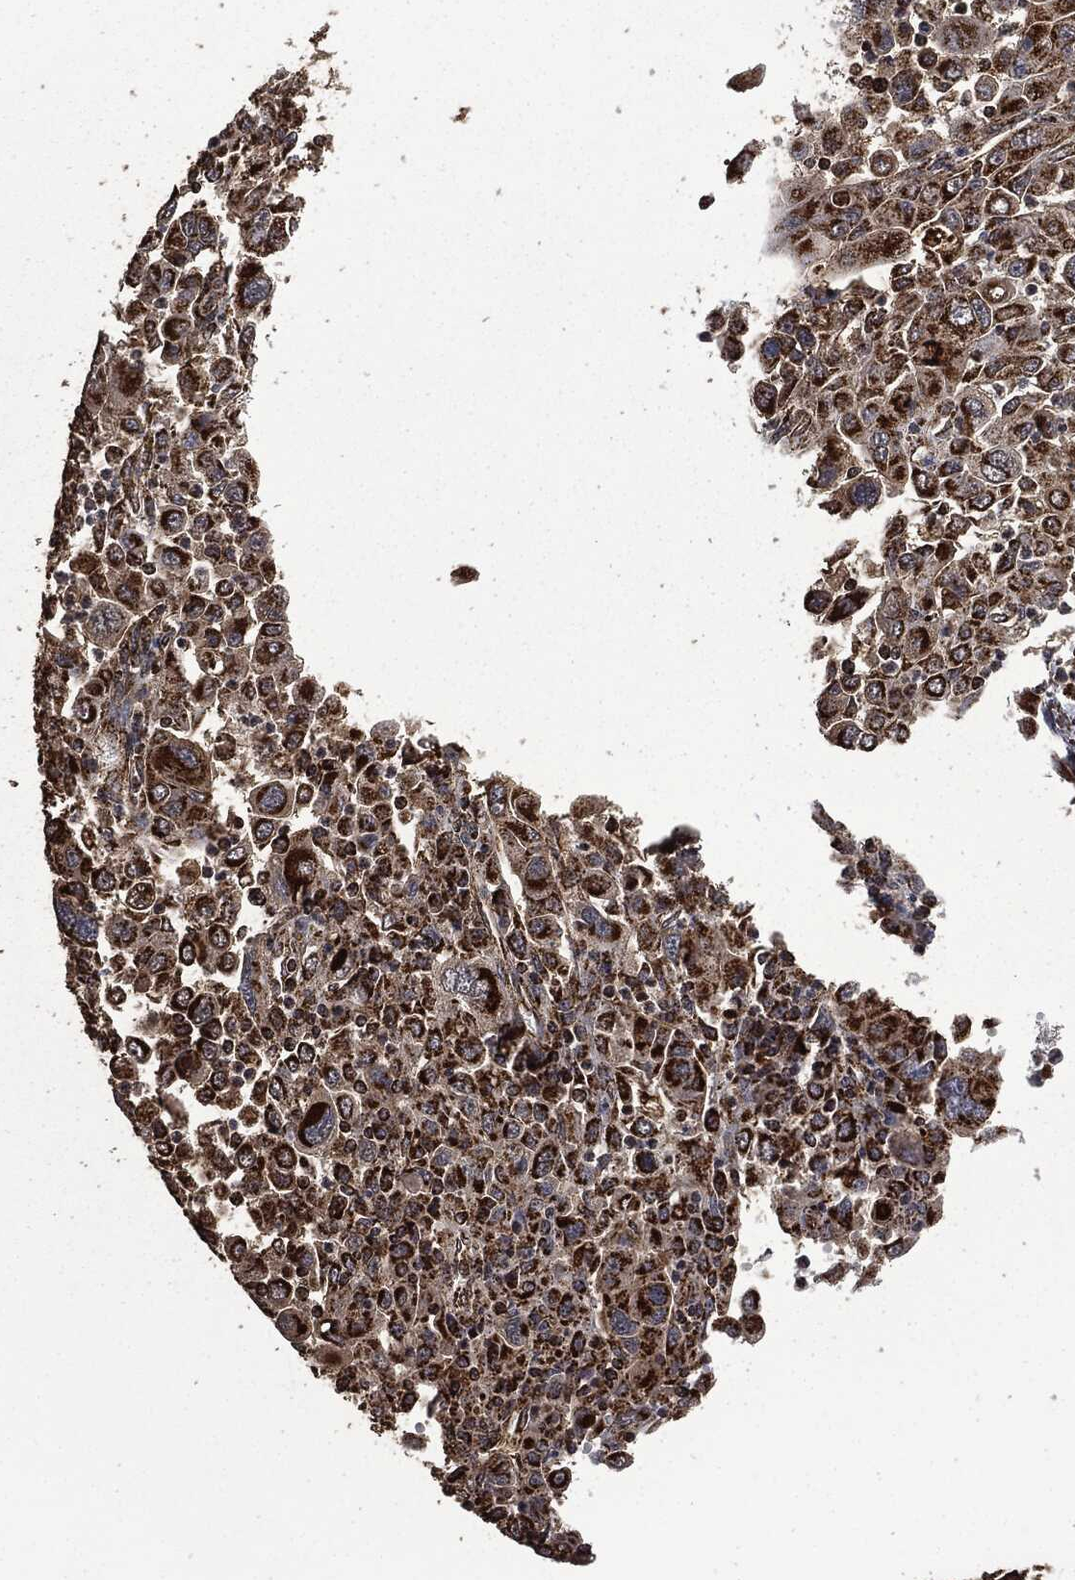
{"staining": {"intensity": "strong", "quantity": ">75%", "location": "cytoplasmic/membranous"}, "tissue": "stomach cancer", "cell_type": "Tumor cells", "image_type": "cancer", "snomed": [{"axis": "morphology", "description": "Adenocarcinoma, NOS"}, {"axis": "topography", "description": "Stomach"}], "caption": "A brown stain highlights strong cytoplasmic/membranous expression of a protein in stomach adenocarcinoma tumor cells.", "gene": "LIG3", "patient": {"sex": "male", "age": 56}}